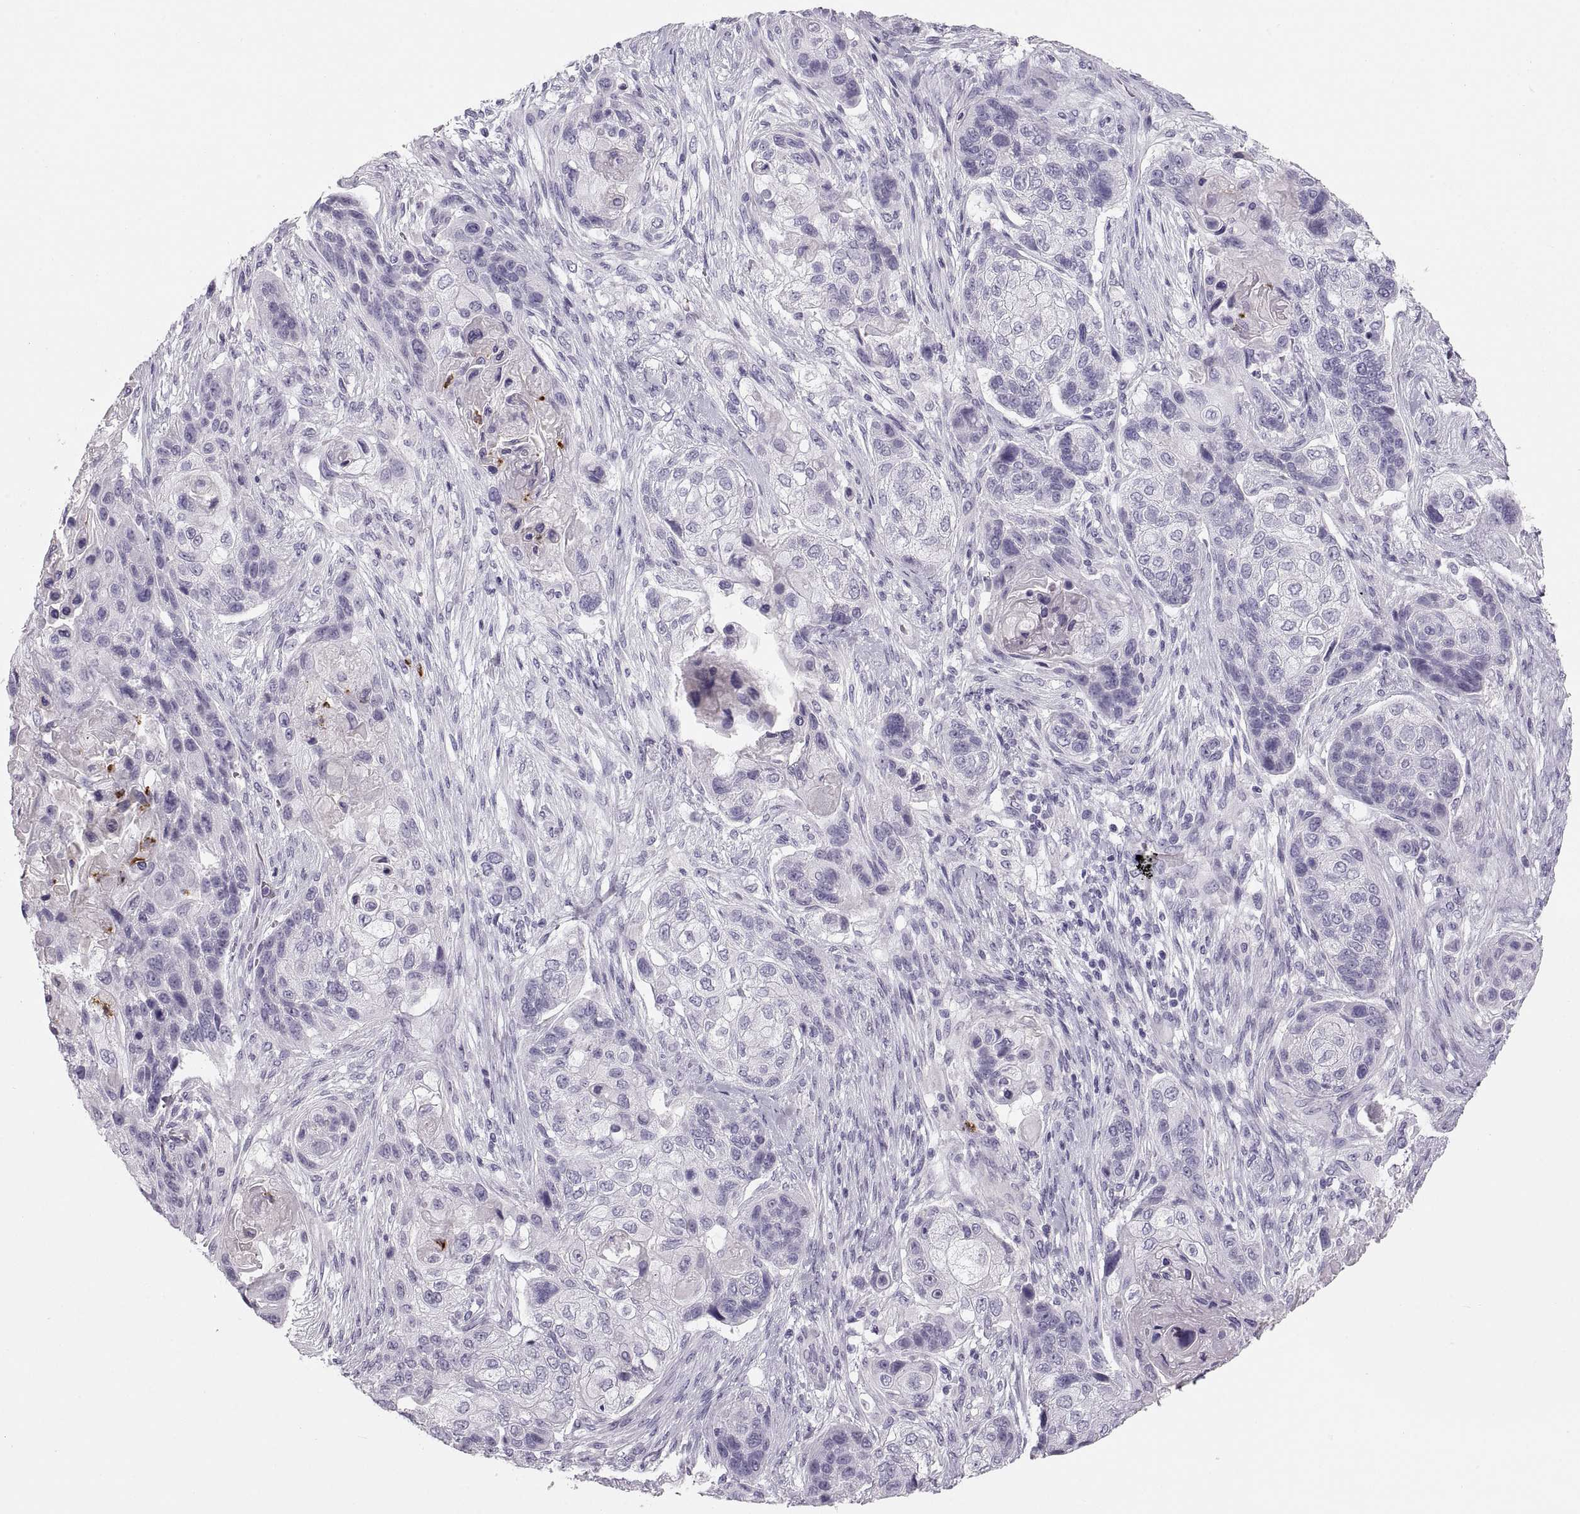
{"staining": {"intensity": "negative", "quantity": "none", "location": "none"}, "tissue": "lung cancer", "cell_type": "Tumor cells", "image_type": "cancer", "snomed": [{"axis": "morphology", "description": "Squamous cell carcinoma, NOS"}, {"axis": "topography", "description": "Lung"}], "caption": "Immunohistochemistry (IHC) of human lung squamous cell carcinoma demonstrates no expression in tumor cells.", "gene": "MILR1", "patient": {"sex": "male", "age": 69}}